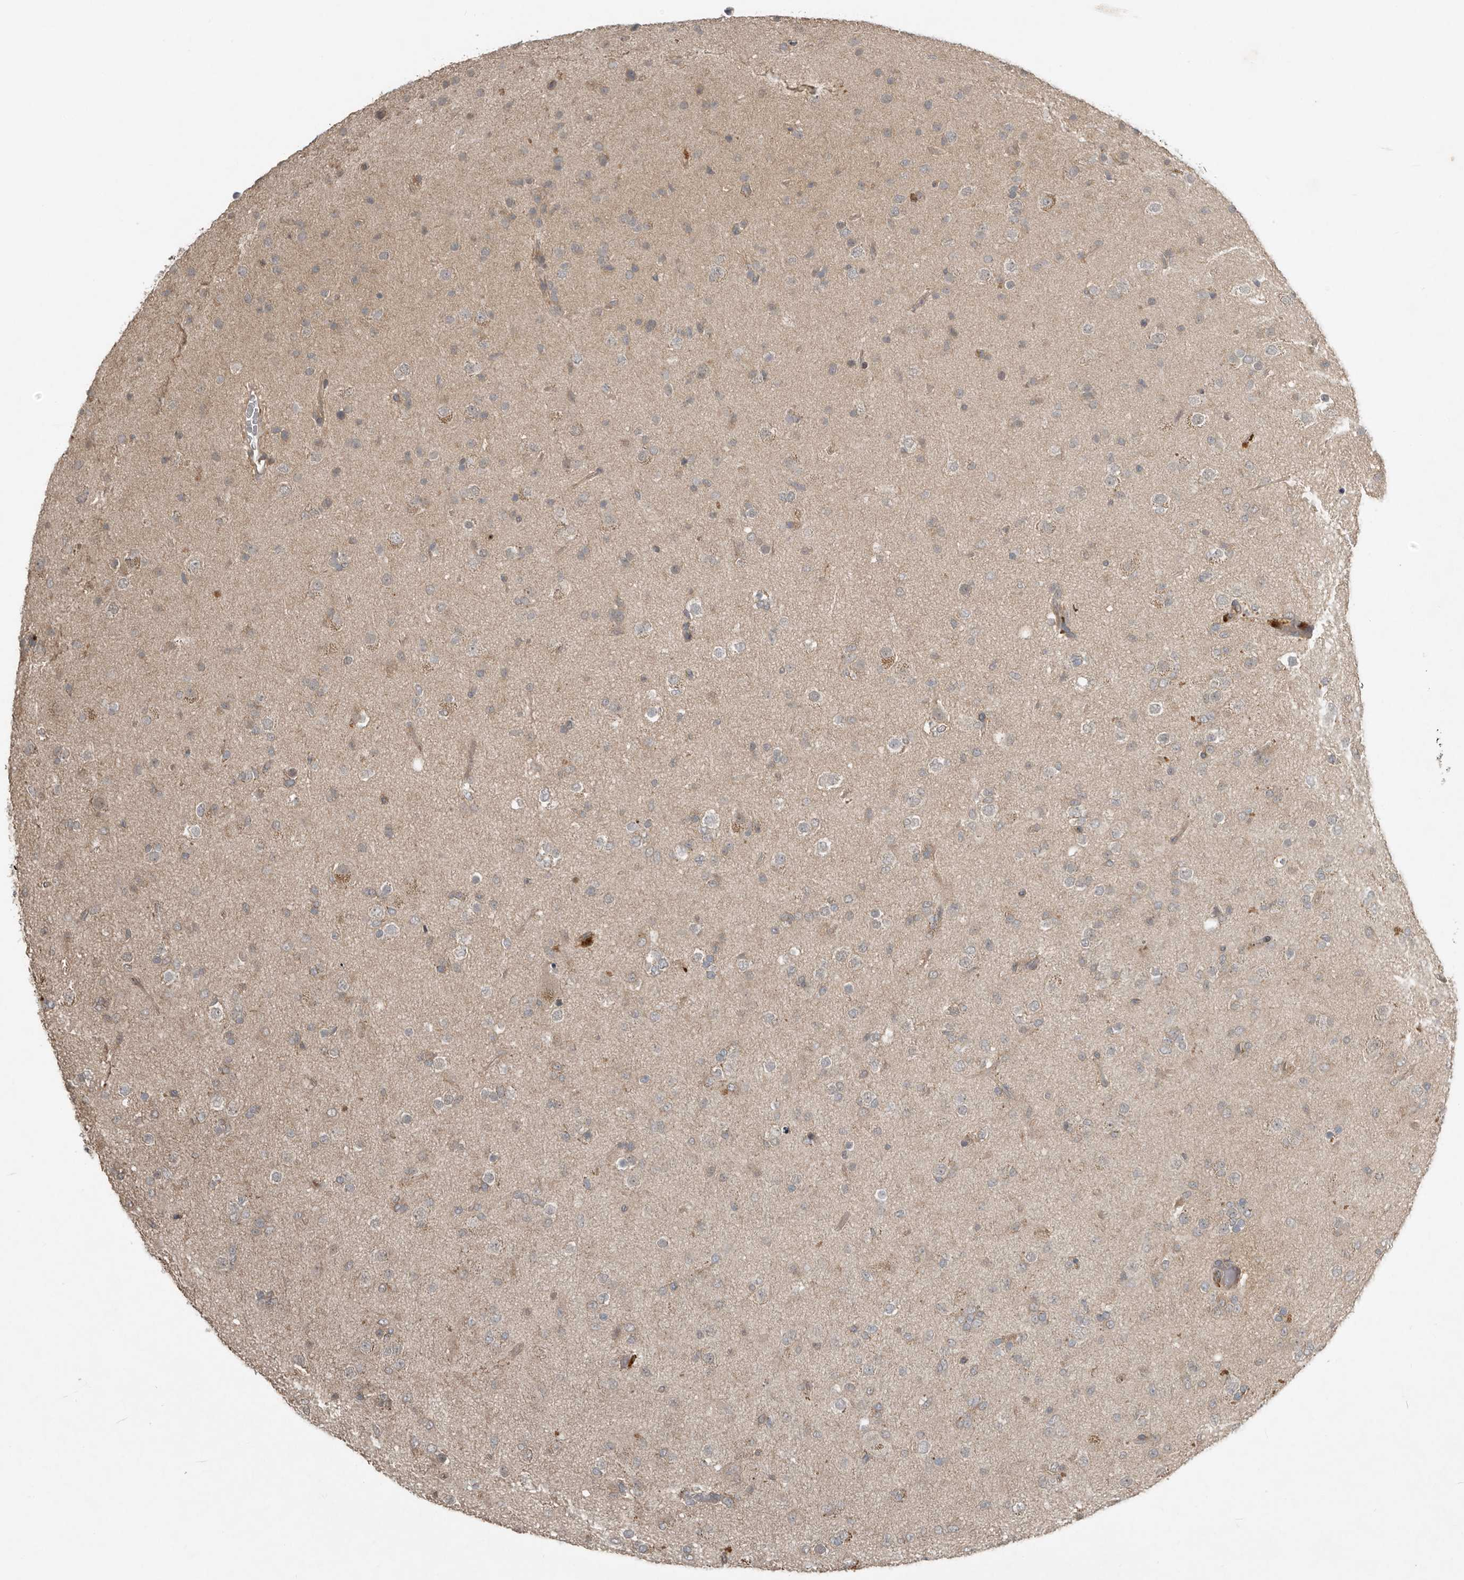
{"staining": {"intensity": "weak", "quantity": "<25%", "location": "cytoplasmic/membranous"}, "tissue": "glioma", "cell_type": "Tumor cells", "image_type": "cancer", "snomed": [{"axis": "morphology", "description": "Glioma, malignant, Low grade"}, {"axis": "topography", "description": "Brain"}], "caption": "An IHC micrograph of malignant glioma (low-grade) is shown. There is no staining in tumor cells of malignant glioma (low-grade).", "gene": "TEAD3", "patient": {"sex": "male", "age": 65}}